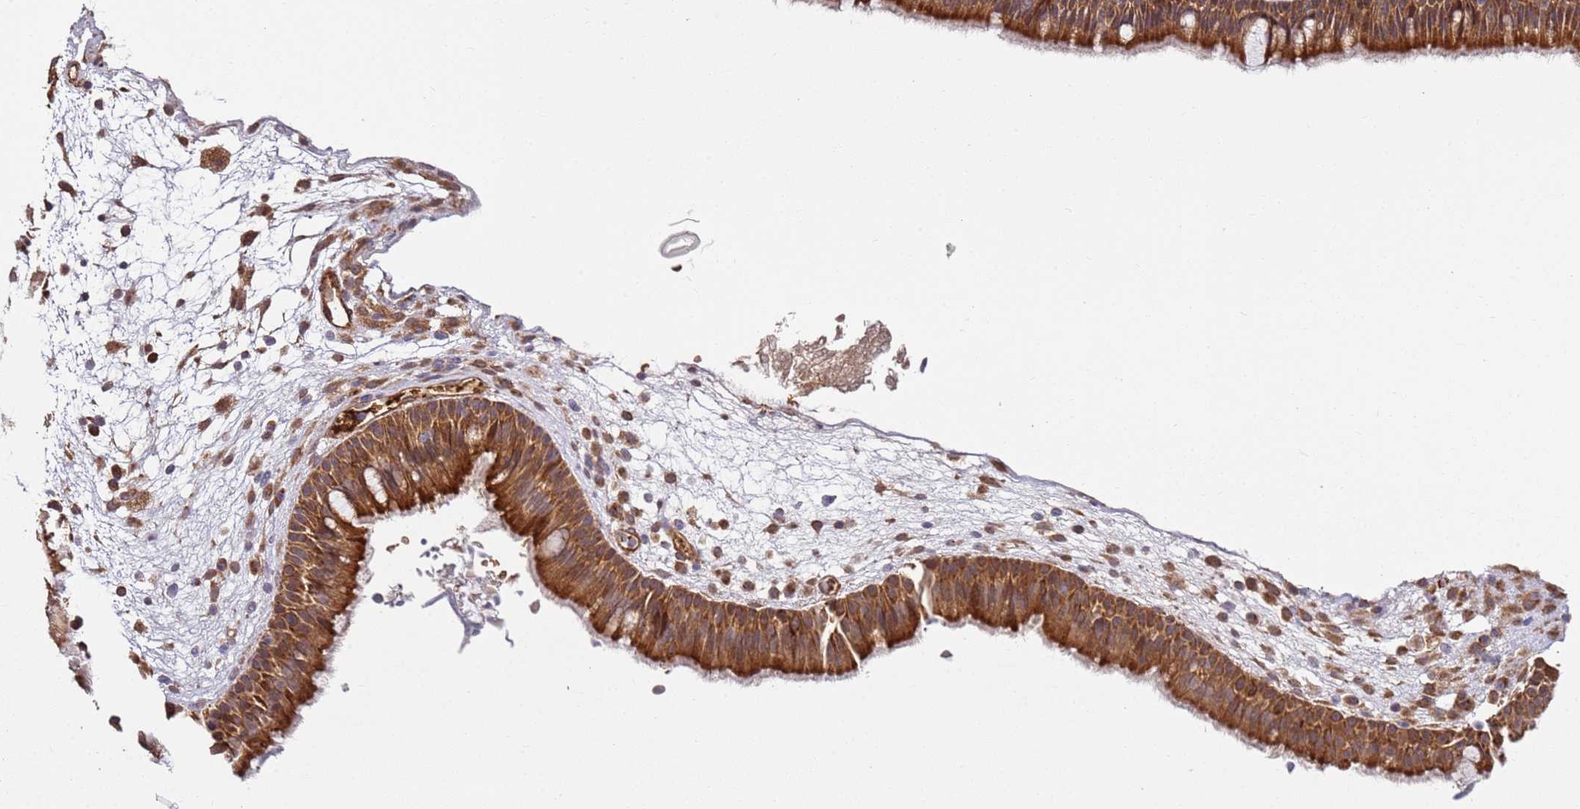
{"staining": {"intensity": "strong", "quantity": ">75%", "location": "cytoplasmic/membranous"}, "tissue": "nasopharynx", "cell_type": "Respiratory epithelial cells", "image_type": "normal", "snomed": [{"axis": "morphology", "description": "Normal tissue, NOS"}, {"axis": "morphology", "description": "Inflammation, NOS"}, {"axis": "morphology", "description": "Malignant melanoma, Metastatic site"}, {"axis": "topography", "description": "Nasopharynx"}], "caption": "Immunohistochemical staining of benign human nasopharynx exhibits strong cytoplasmic/membranous protein staining in approximately >75% of respiratory epithelial cells.", "gene": "TM2D2", "patient": {"sex": "male", "age": 70}}